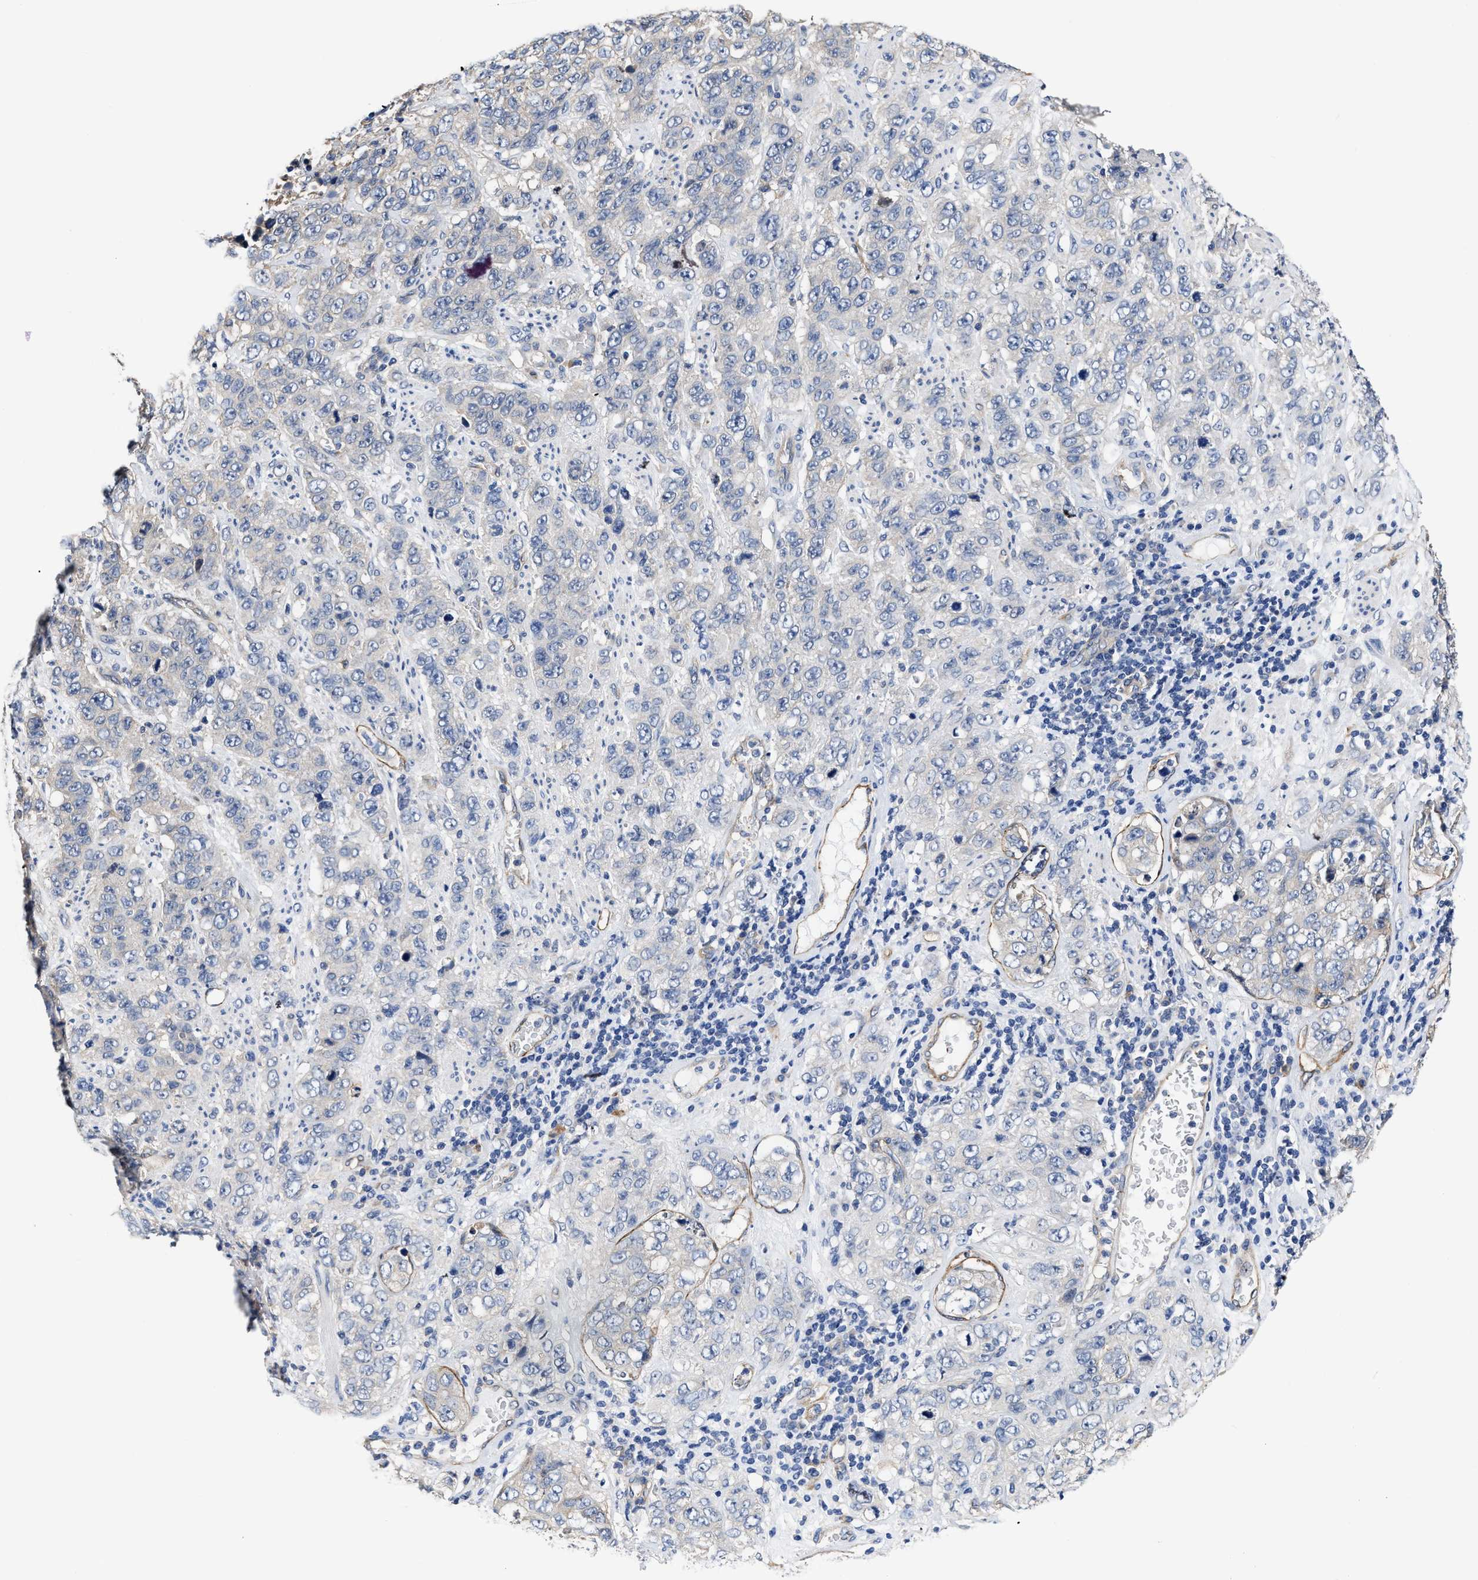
{"staining": {"intensity": "negative", "quantity": "none", "location": "none"}, "tissue": "stomach cancer", "cell_type": "Tumor cells", "image_type": "cancer", "snomed": [{"axis": "morphology", "description": "Adenocarcinoma, NOS"}, {"axis": "topography", "description": "Stomach"}], "caption": "Immunohistochemical staining of stomach cancer (adenocarcinoma) shows no significant expression in tumor cells.", "gene": "C22orf42", "patient": {"sex": "male", "age": 48}}